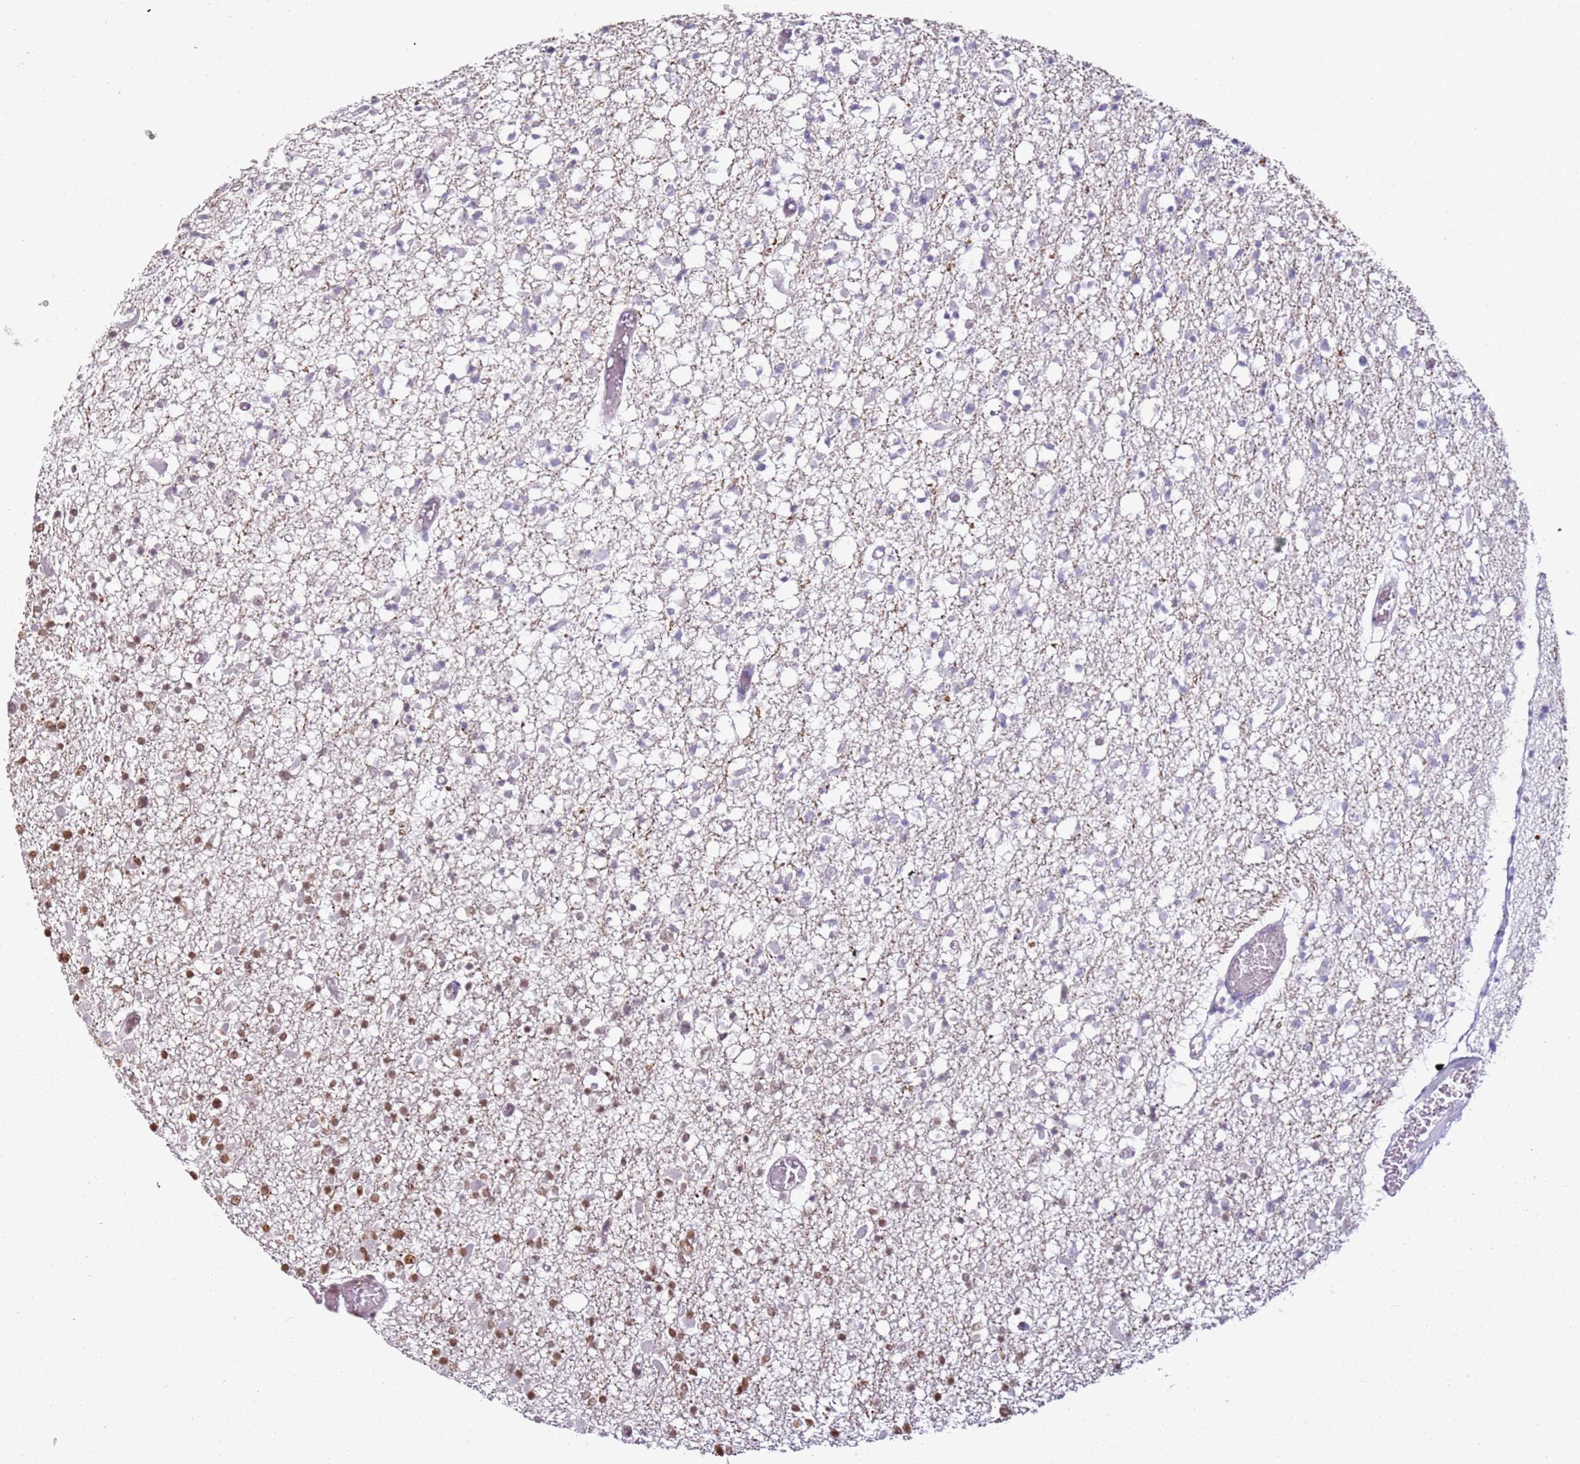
{"staining": {"intensity": "moderate", "quantity": "<25%", "location": "nuclear"}, "tissue": "glioma", "cell_type": "Tumor cells", "image_type": "cancer", "snomed": [{"axis": "morphology", "description": "Glioma, malignant, Low grade"}, {"axis": "topography", "description": "Brain"}], "caption": "Immunohistochemical staining of malignant glioma (low-grade) reveals low levels of moderate nuclear positivity in about <25% of tumor cells.", "gene": "TENT4A", "patient": {"sex": "female", "age": 22}}